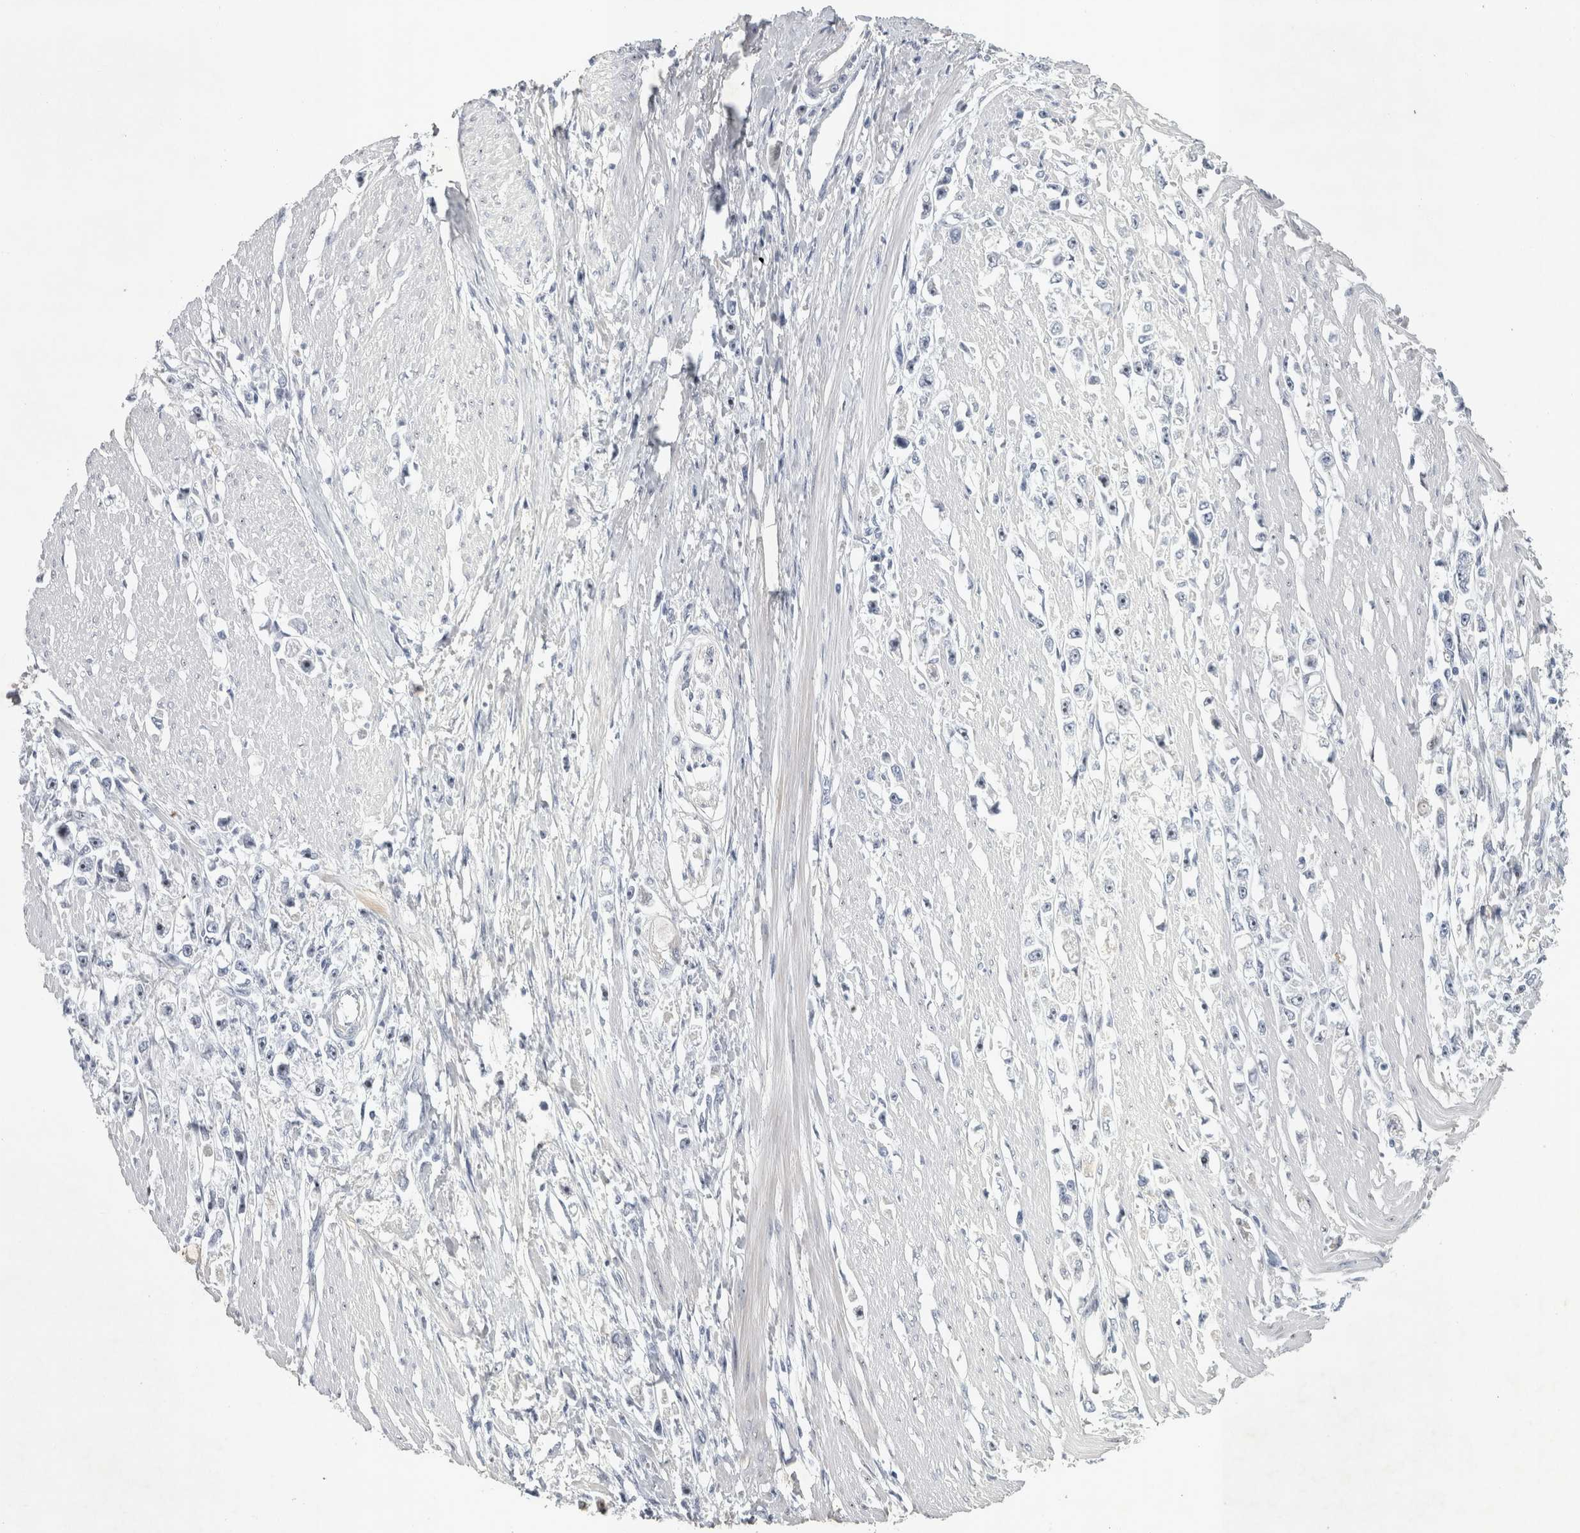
{"staining": {"intensity": "negative", "quantity": "none", "location": "none"}, "tissue": "stomach cancer", "cell_type": "Tumor cells", "image_type": "cancer", "snomed": [{"axis": "morphology", "description": "Adenocarcinoma, NOS"}, {"axis": "topography", "description": "Stomach"}], "caption": "DAB immunohistochemical staining of human adenocarcinoma (stomach) reveals no significant expression in tumor cells. (Stains: DAB immunohistochemistry with hematoxylin counter stain, Microscopy: brightfield microscopy at high magnification).", "gene": "FXYD7", "patient": {"sex": "female", "age": 59}}